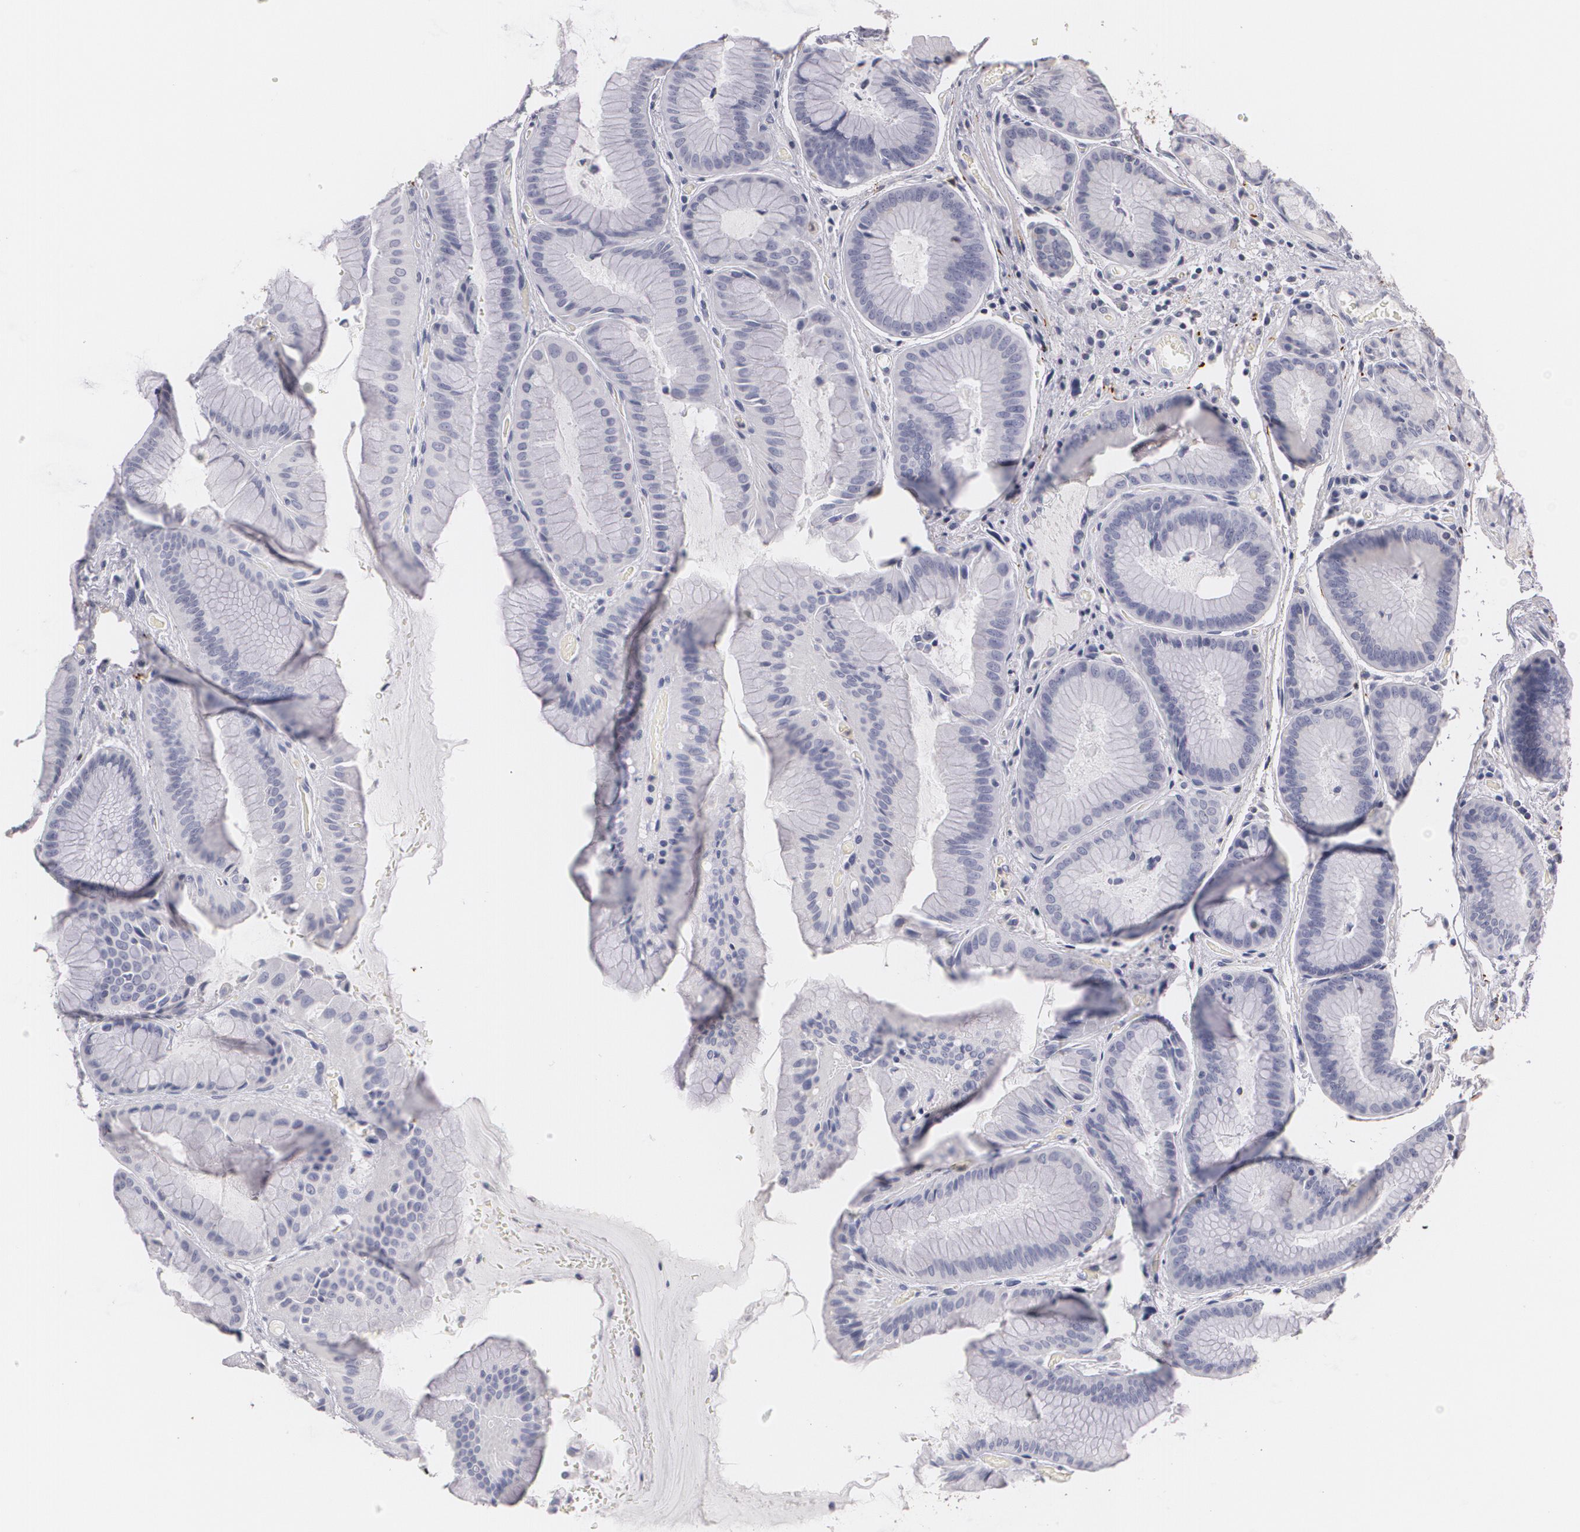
{"staining": {"intensity": "negative", "quantity": "none", "location": "none"}, "tissue": "stomach", "cell_type": "Glandular cells", "image_type": "normal", "snomed": [{"axis": "morphology", "description": "Normal tissue, NOS"}, {"axis": "topography", "description": "Esophagus"}, {"axis": "topography", "description": "Stomach, upper"}], "caption": "This micrograph is of benign stomach stained with immunohistochemistry to label a protein in brown with the nuclei are counter-stained blue. There is no positivity in glandular cells. (DAB immunohistochemistry (IHC) with hematoxylin counter stain).", "gene": "NGFR", "patient": {"sex": "male", "age": 47}}